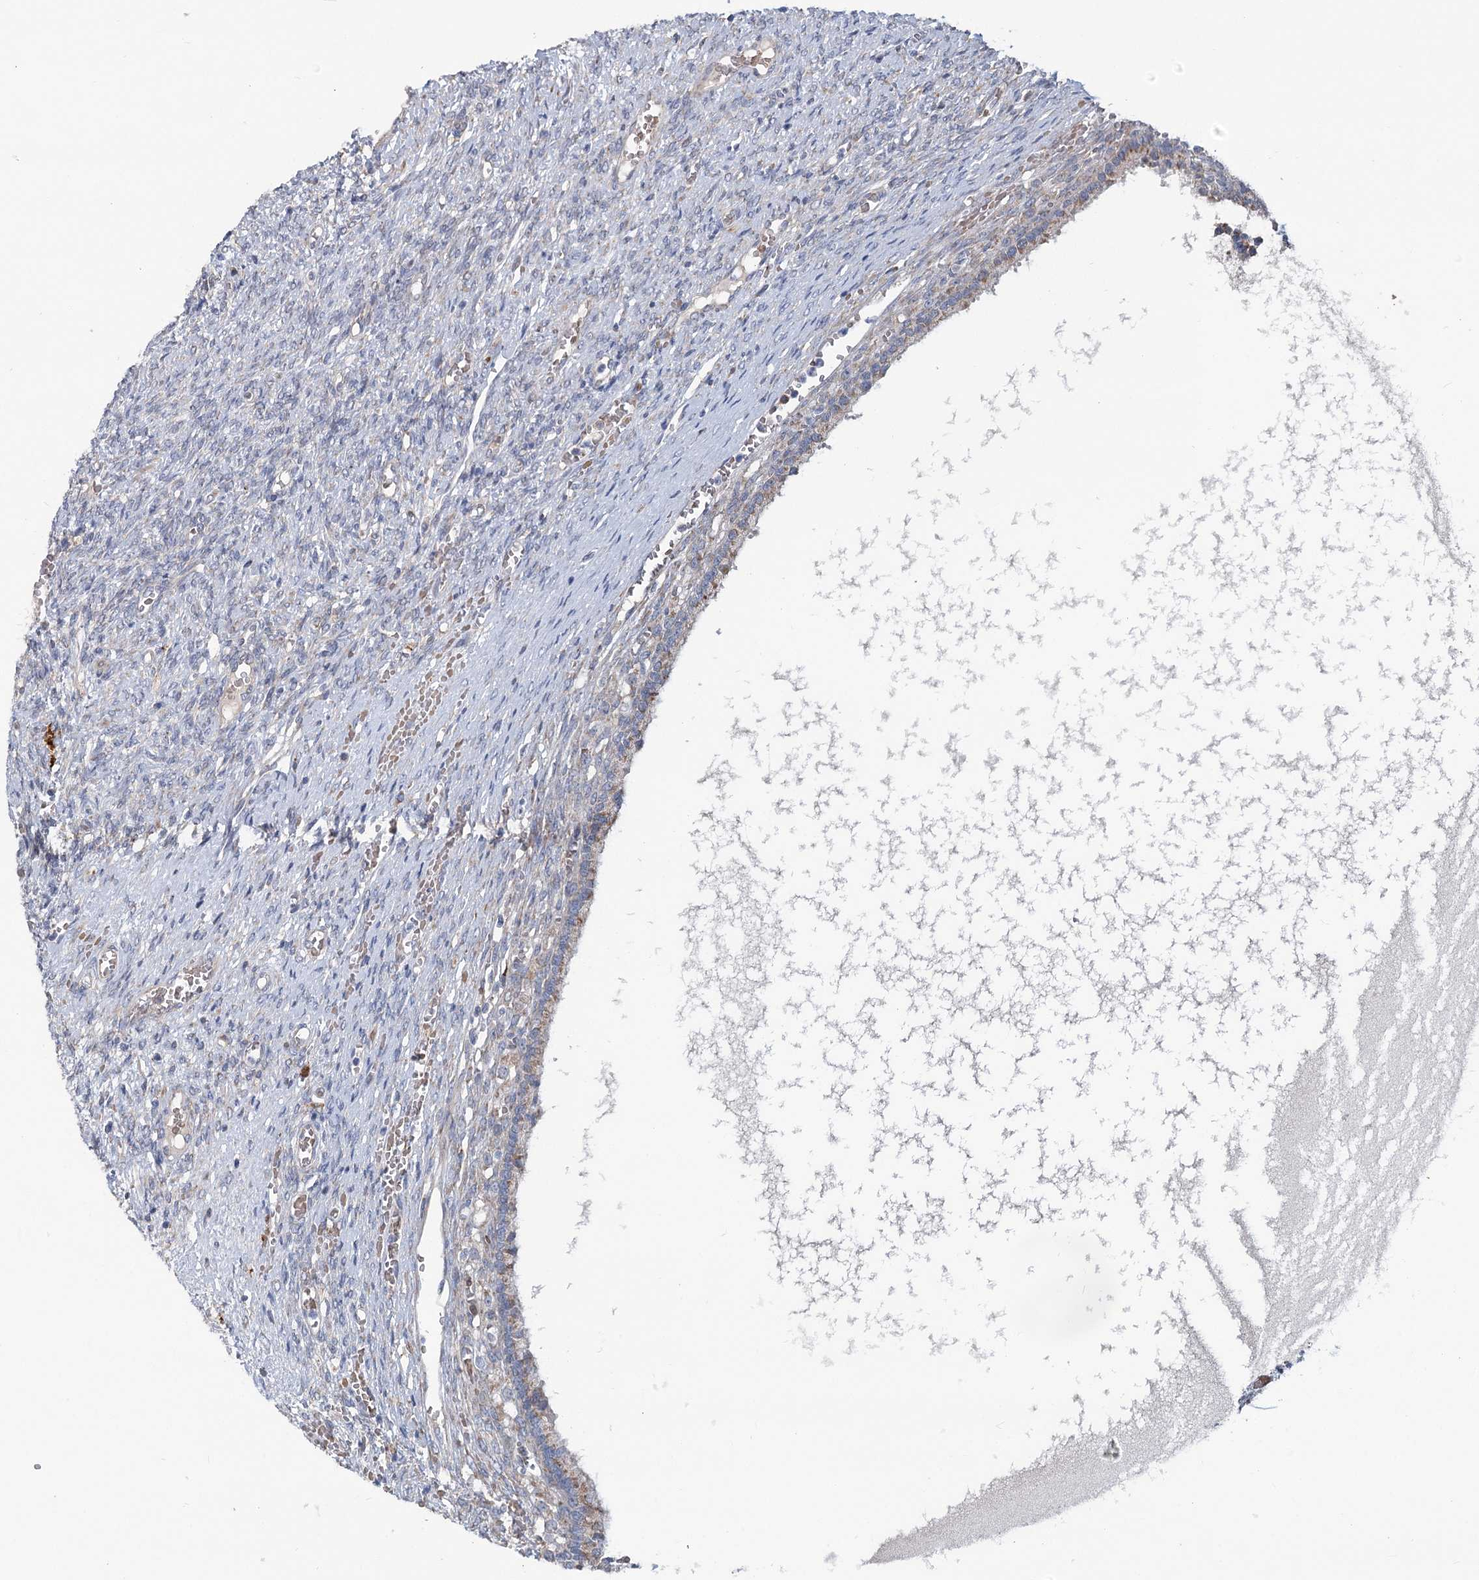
{"staining": {"intensity": "negative", "quantity": "none", "location": "none"}, "tissue": "ovary", "cell_type": "Ovarian stroma cells", "image_type": "normal", "snomed": [{"axis": "morphology", "description": "Normal tissue, NOS"}, {"axis": "topography", "description": "Ovary"}], "caption": "DAB (3,3'-diaminobenzidine) immunohistochemical staining of benign human ovary exhibits no significant expression in ovarian stroma cells. (Brightfield microscopy of DAB immunohistochemistry at high magnification).", "gene": "CIB4", "patient": {"sex": "female", "age": 41}}